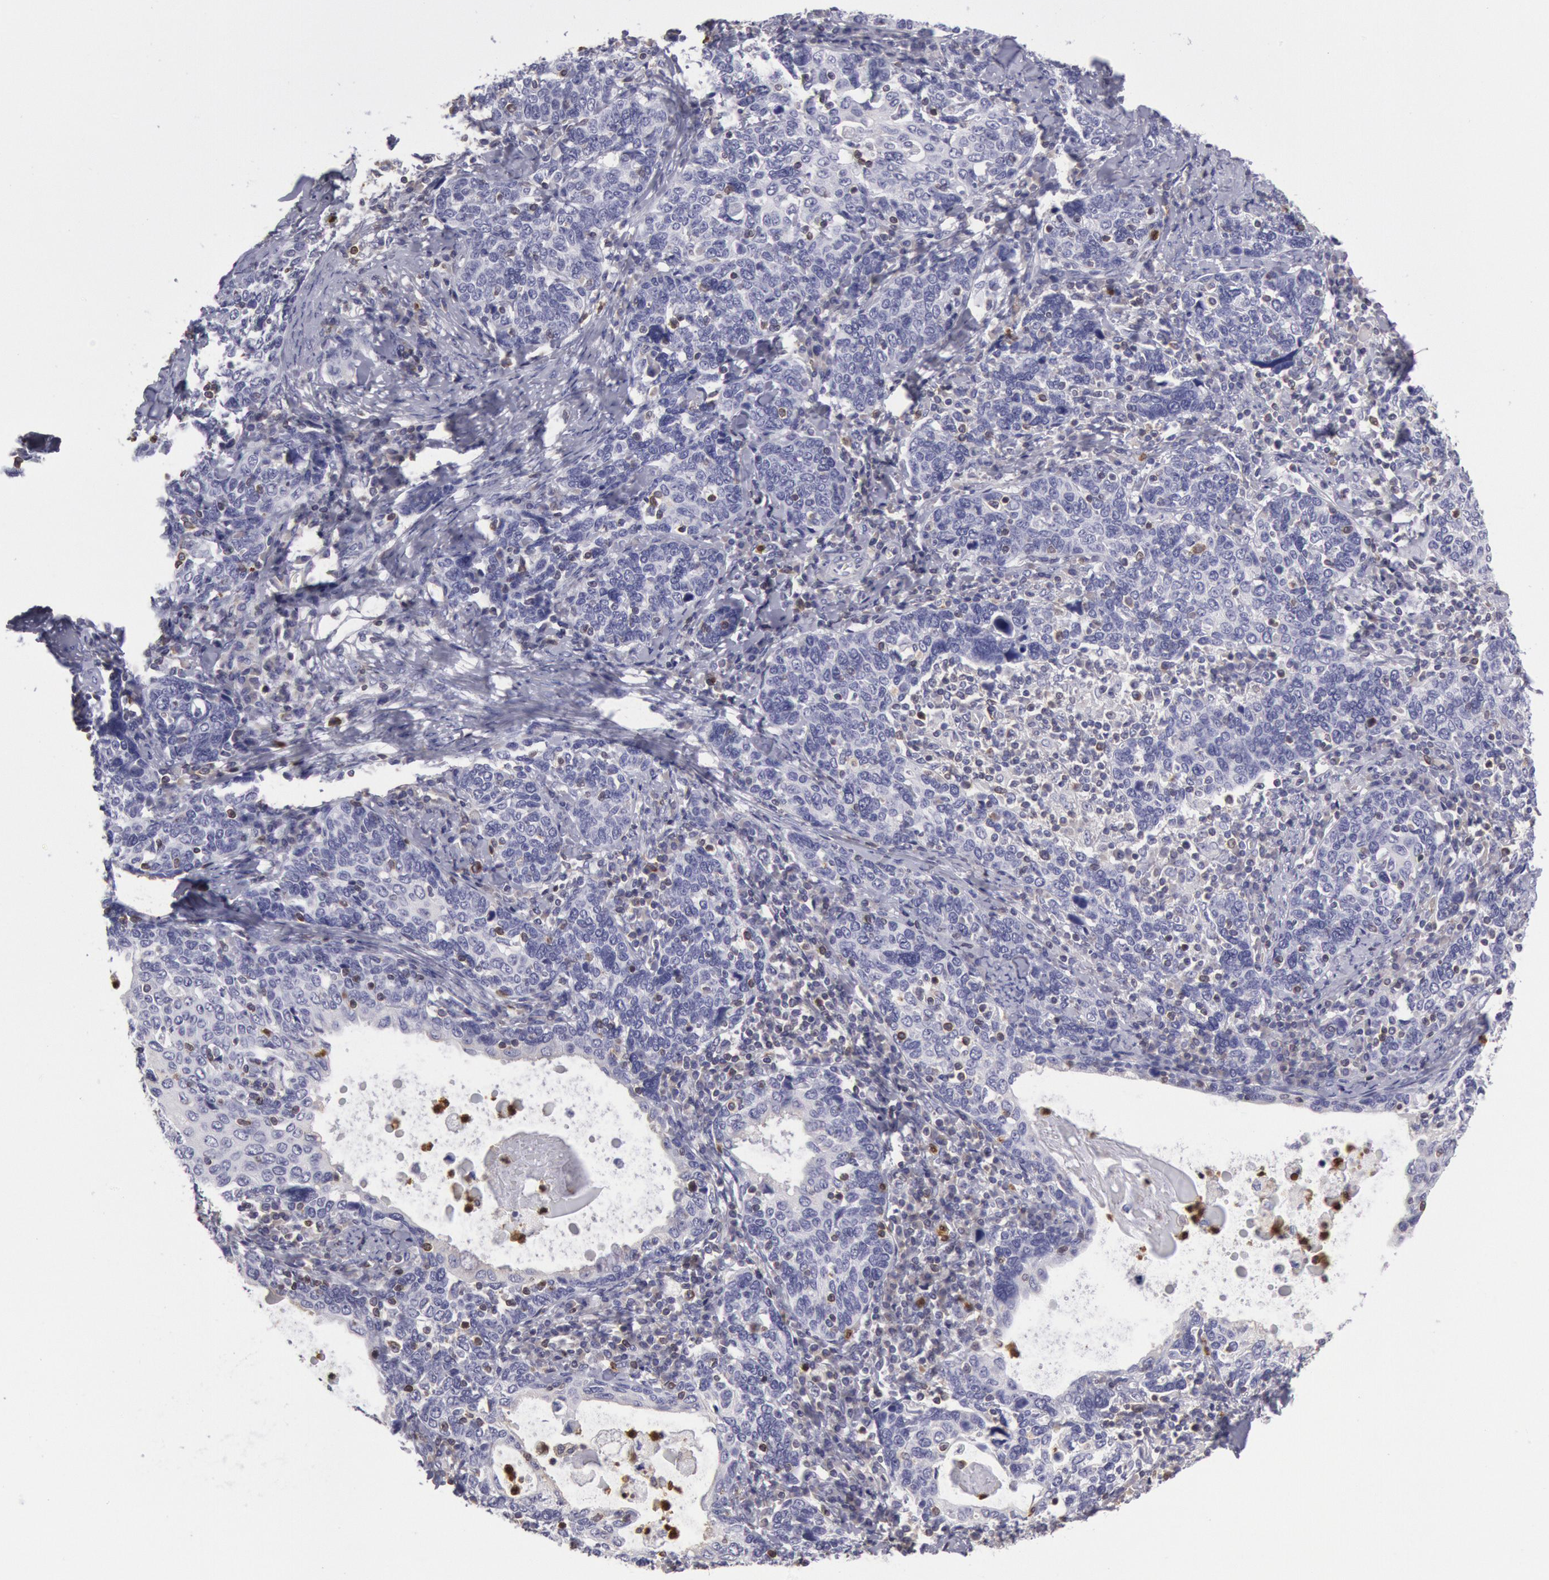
{"staining": {"intensity": "negative", "quantity": "none", "location": "none"}, "tissue": "cervical cancer", "cell_type": "Tumor cells", "image_type": "cancer", "snomed": [{"axis": "morphology", "description": "Squamous cell carcinoma, NOS"}, {"axis": "topography", "description": "Cervix"}], "caption": "Immunohistochemistry (IHC) of squamous cell carcinoma (cervical) displays no expression in tumor cells.", "gene": "RAB27A", "patient": {"sex": "female", "age": 41}}